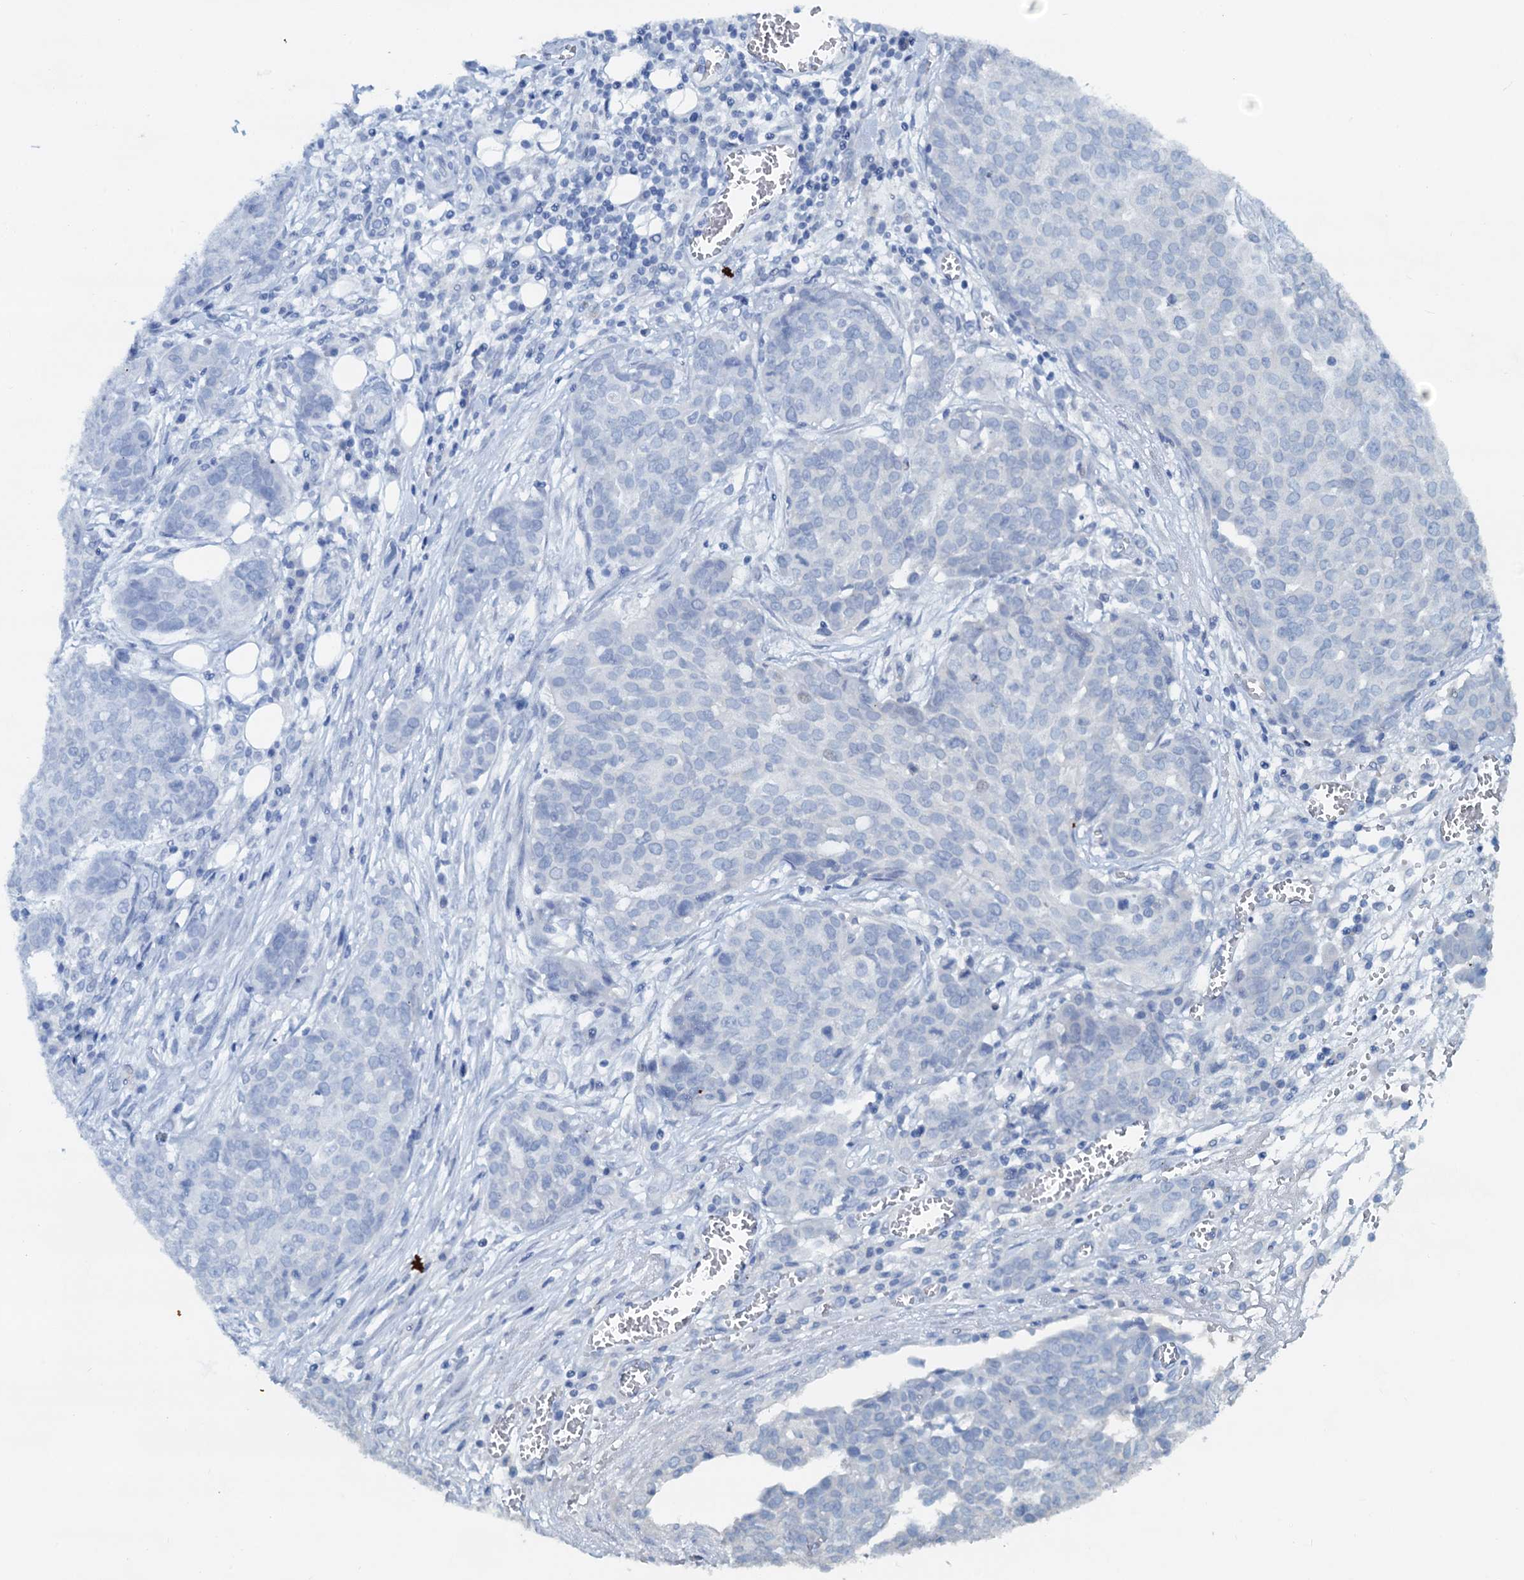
{"staining": {"intensity": "negative", "quantity": "none", "location": "none"}, "tissue": "ovarian cancer", "cell_type": "Tumor cells", "image_type": "cancer", "snomed": [{"axis": "morphology", "description": "Cystadenocarcinoma, serous, NOS"}, {"axis": "topography", "description": "Soft tissue"}, {"axis": "topography", "description": "Ovary"}], "caption": "Tumor cells are negative for brown protein staining in ovarian cancer.", "gene": "PTGES3", "patient": {"sex": "female", "age": 57}}